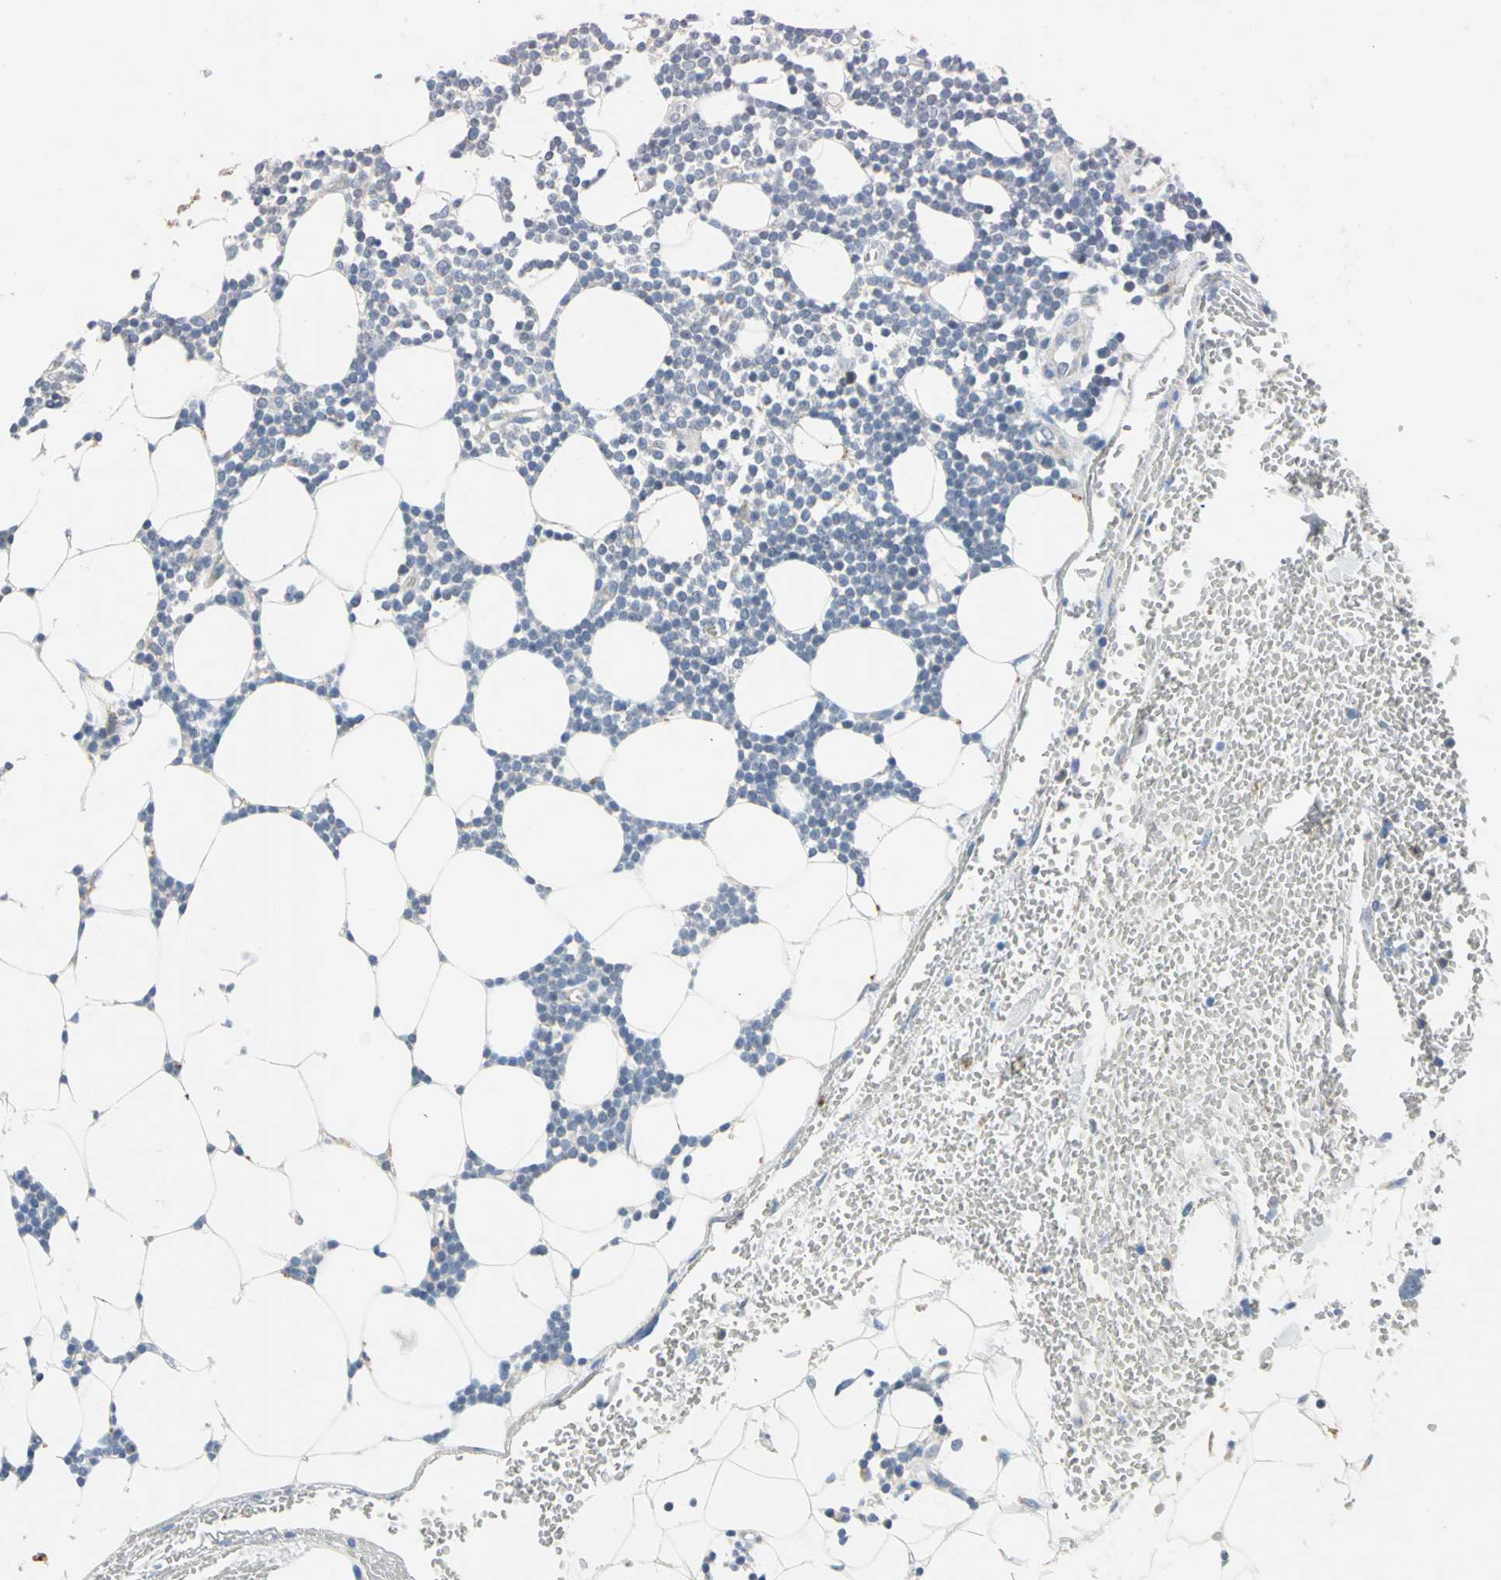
{"staining": {"intensity": "negative", "quantity": "none", "location": "none"}, "tissue": "lymphoma", "cell_type": "Tumor cells", "image_type": "cancer", "snomed": [{"axis": "morphology", "description": "Malignant lymphoma, non-Hodgkin's type, Low grade"}, {"axis": "topography", "description": "Soft tissue"}], "caption": "An IHC micrograph of low-grade malignant lymphoma, non-Hodgkin's type is shown. There is no staining in tumor cells of low-grade malignant lymphoma, non-Hodgkin's type. (DAB immunohistochemistry (IHC) visualized using brightfield microscopy, high magnification).", "gene": "SPPL2B", "patient": {"sex": "male", "age": 92}}